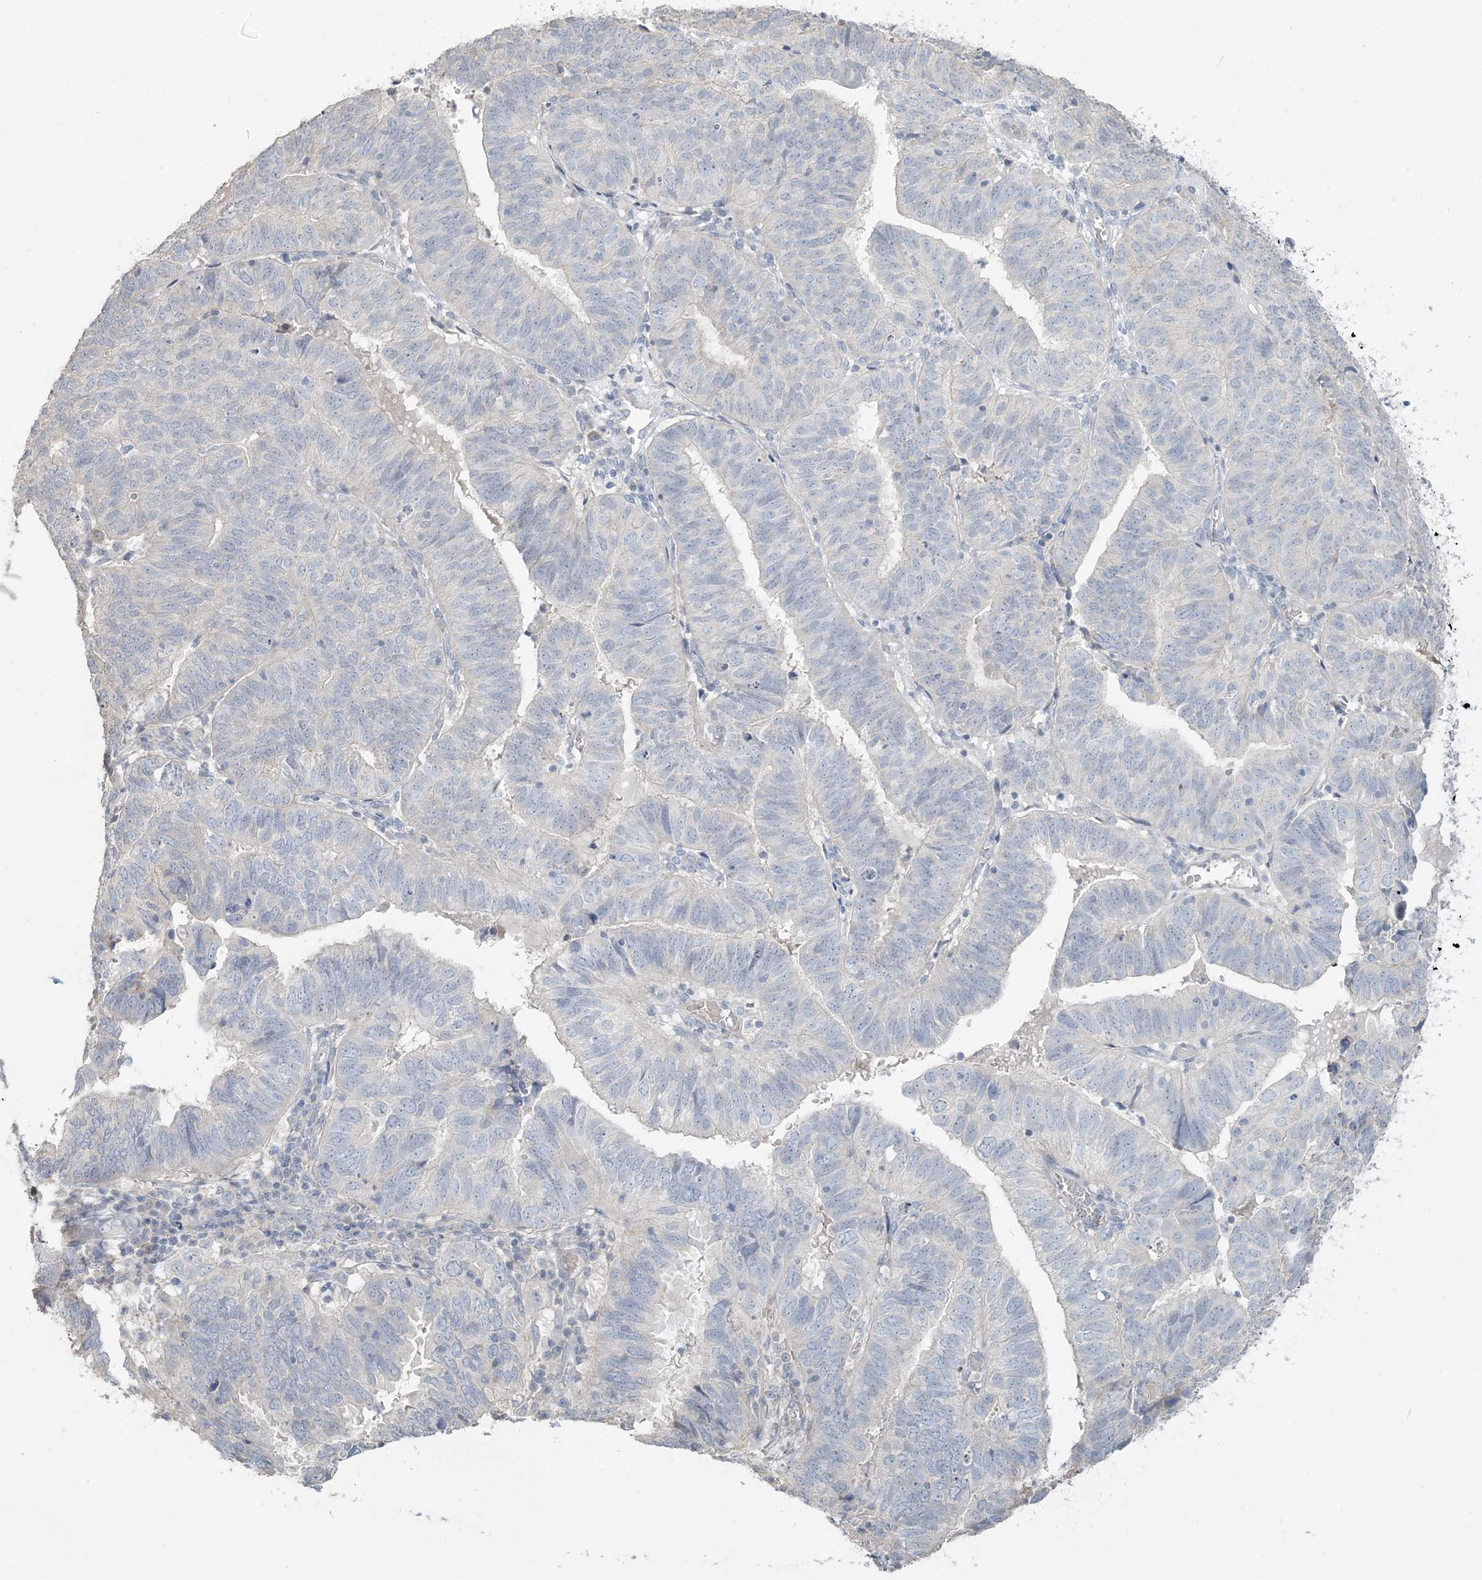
{"staining": {"intensity": "negative", "quantity": "none", "location": "none"}, "tissue": "endometrial cancer", "cell_type": "Tumor cells", "image_type": "cancer", "snomed": [{"axis": "morphology", "description": "Adenocarcinoma, NOS"}, {"axis": "topography", "description": "Uterus"}], "caption": "A photomicrograph of human endometrial cancer is negative for staining in tumor cells.", "gene": "NPHS2", "patient": {"sex": "female", "age": 77}}